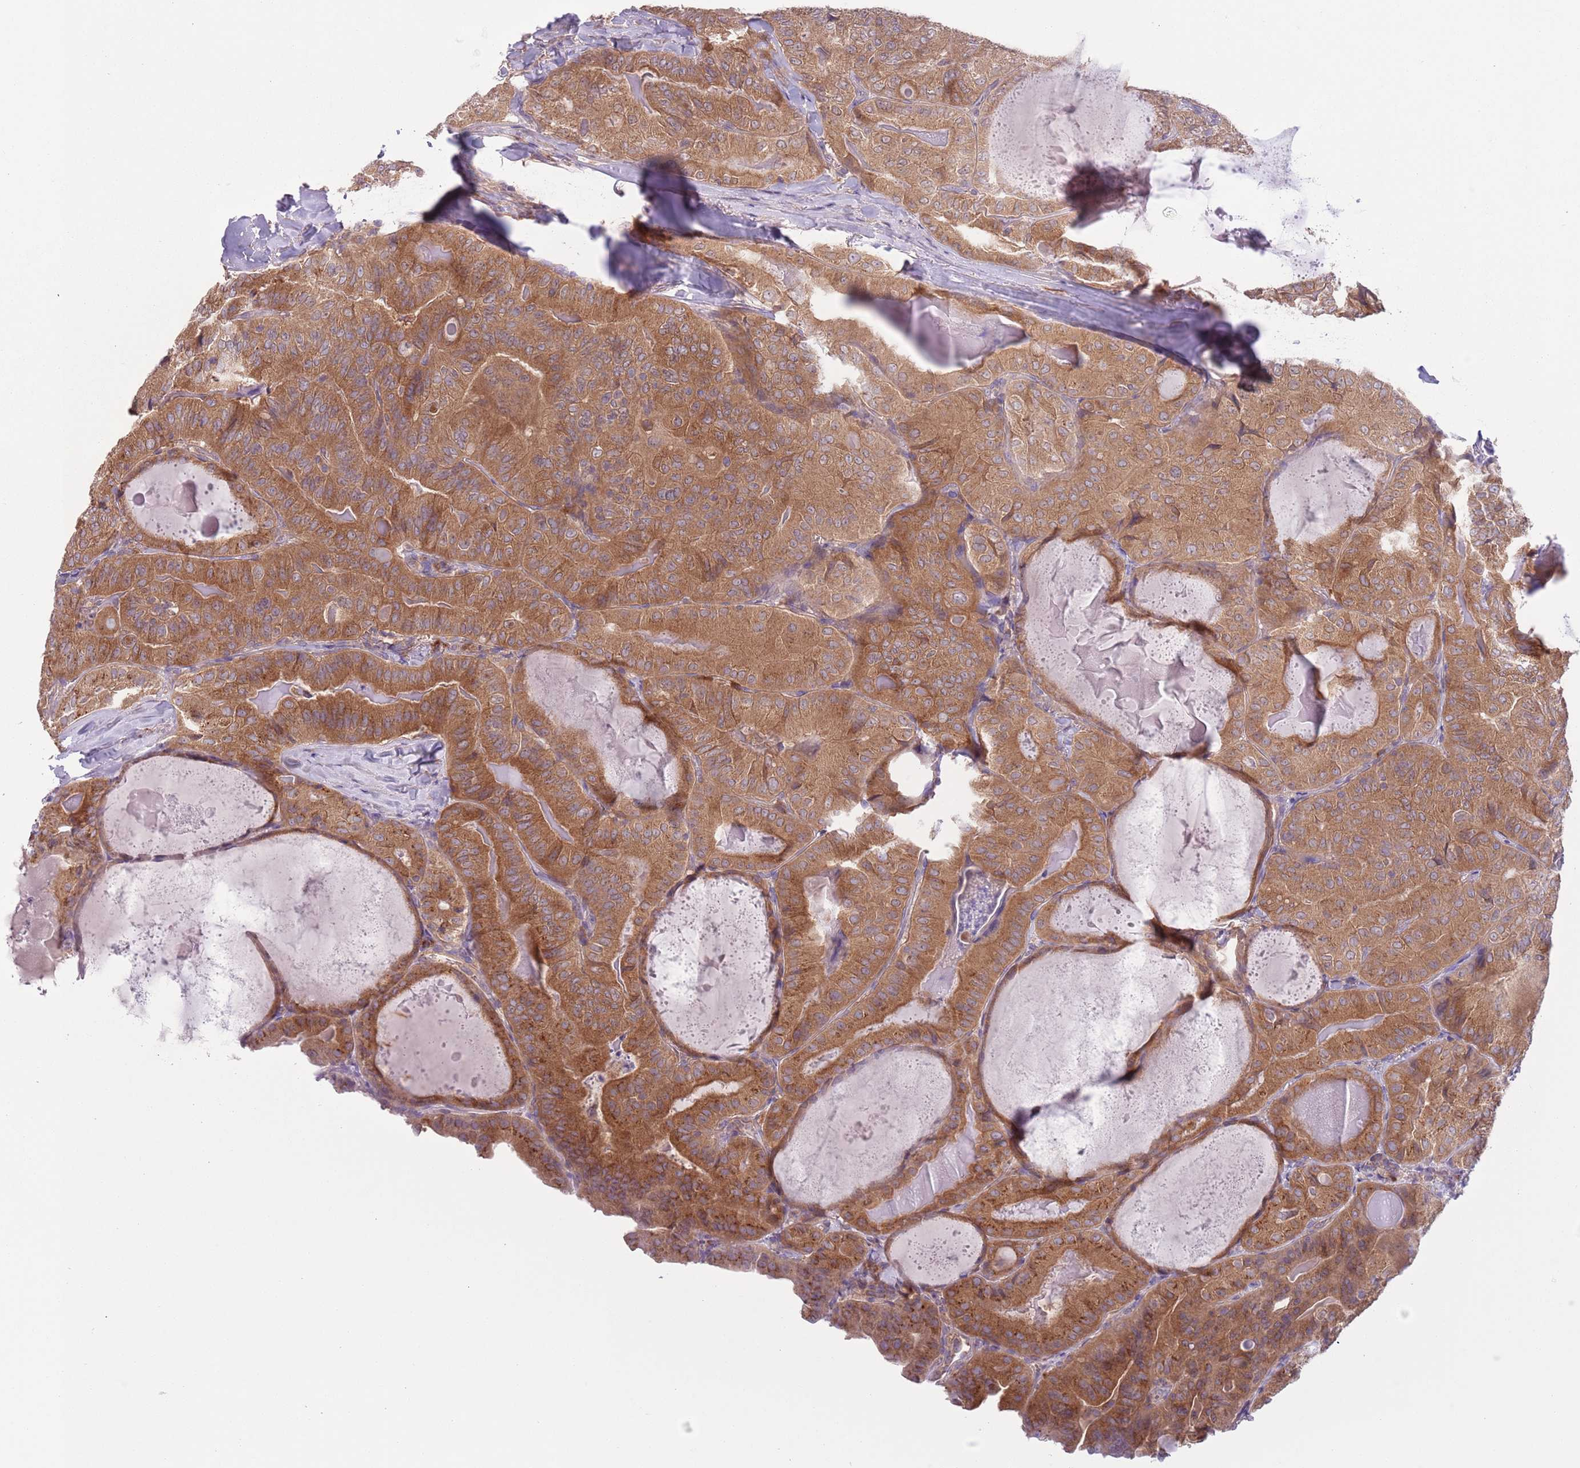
{"staining": {"intensity": "moderate", "quantity": ">75%", "location": "cytoplasmic/membranous"}, "tissue": "thyroid cancer", "cell_type": "Tumor cells", "image_type": "cancer", "snomed": [{"axis": "morphology", "description": "Papillary adenocarcinoma, NOS"}, {"axis": "topography", "description": "Thyroid gland"}], "caption": "Immunohistochemistry (IHC) micrograph of neoplastic tissue: human thyroid papillary adenocarcinoma stained using immunohistochemistry exhibits medium levels of moderate protein expression localized specifically in the cytoplasmic/membranous of tumor cells, appearing as a cytoplasmic/membranous brown color.", "gene": "COPE", "patient": {"sex": "female", "age": 68}}